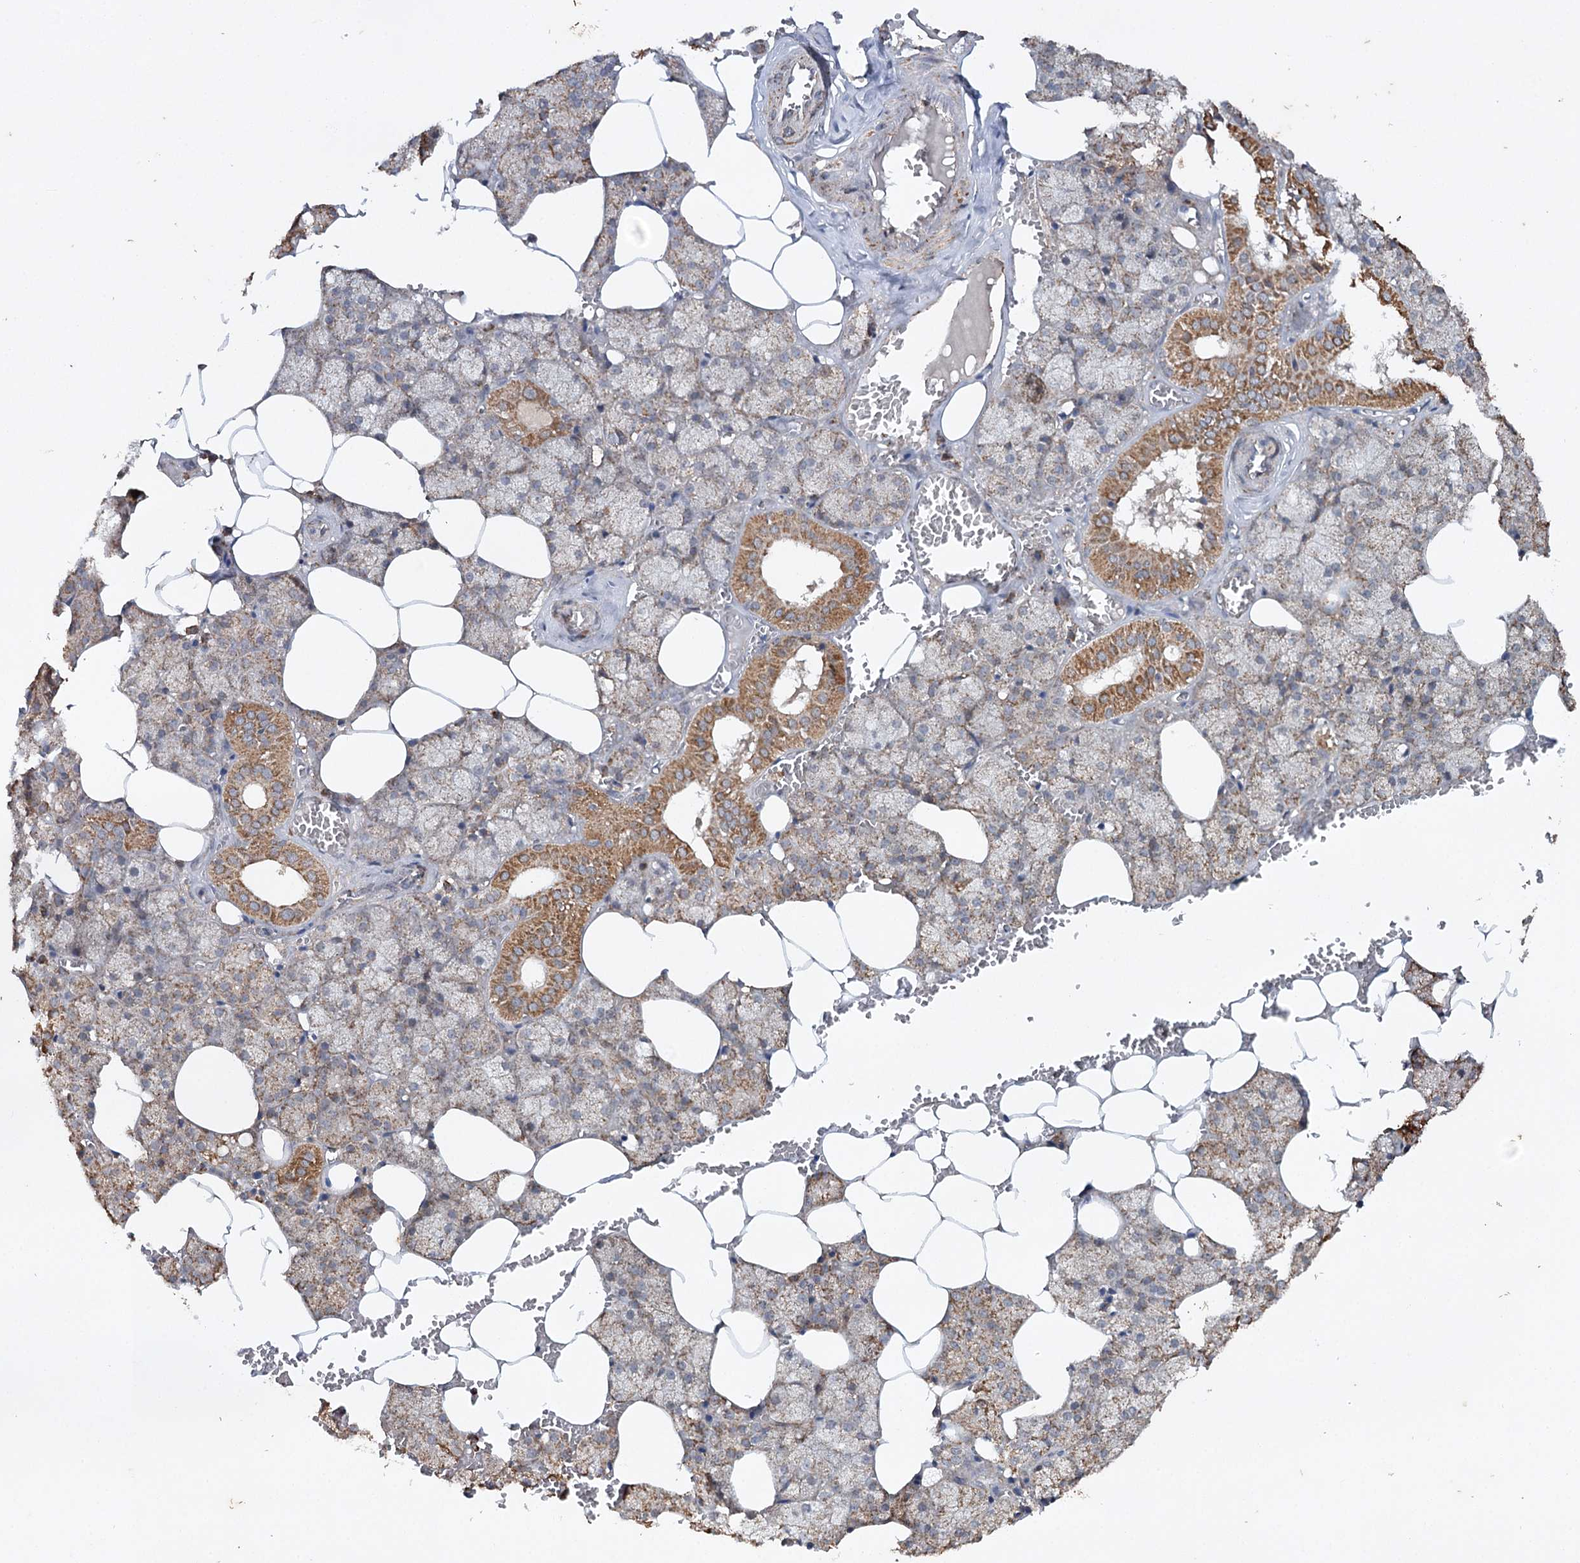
{"staining": {"intensity": "moderate", "quantity": "25%-75%", "location": "cytoplasmic/membranous"}, "tissue": "salivary gland", "cell_type": "Glandular cells", "image_type": "normal", "snomed": [{"axis": "morphology", "description": "Normal tissue, NOS"}, {"axis": "topography", "description": "Salivary gland"}], "caption": "DAB (3,3'-diaminobenzidine) immunohistochemical staining of unremarkable salivary gland shows moderate cytoplasmic/membranous protein expression in approximately 25%-75% of glandular cells.", "gene": "PIK3CB", "patient": {"sex": "male", "age": 62}}